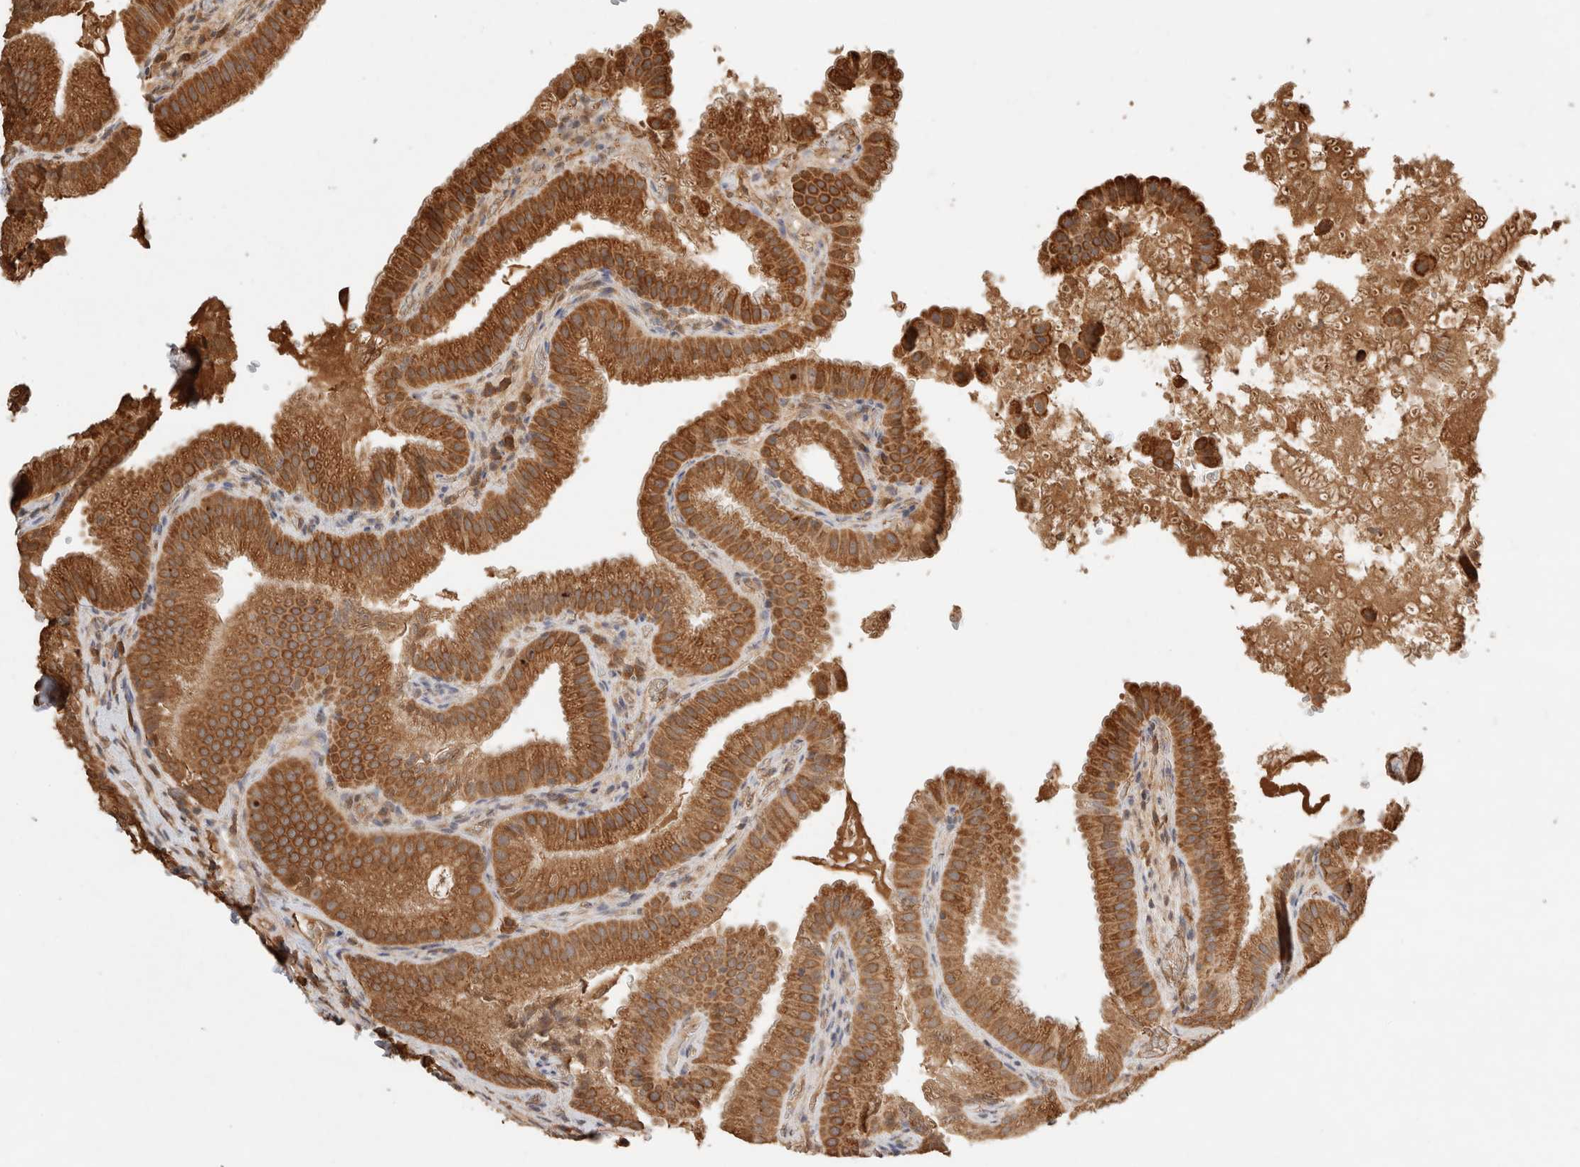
{"staining": {"intensity": "strong", "quantity": ">75%", "location": "cytoplasmic/membranous"}, "tissue": "gallbladder", "cell_type": "Glandular cells", "image_type": "normal", "snomed": [{"axis": "morphology", "description": "Normal tissue, NOS"}, {"axis": "topography", "description": "Gallbladder"}], "caption": "Protein analysis of normal gallbladder displays strong cytoplasmic/membranous expression in about >75% of glandular cells.", "gene": "ERAP1", "patient": {"sex": "female", "age": 30}}